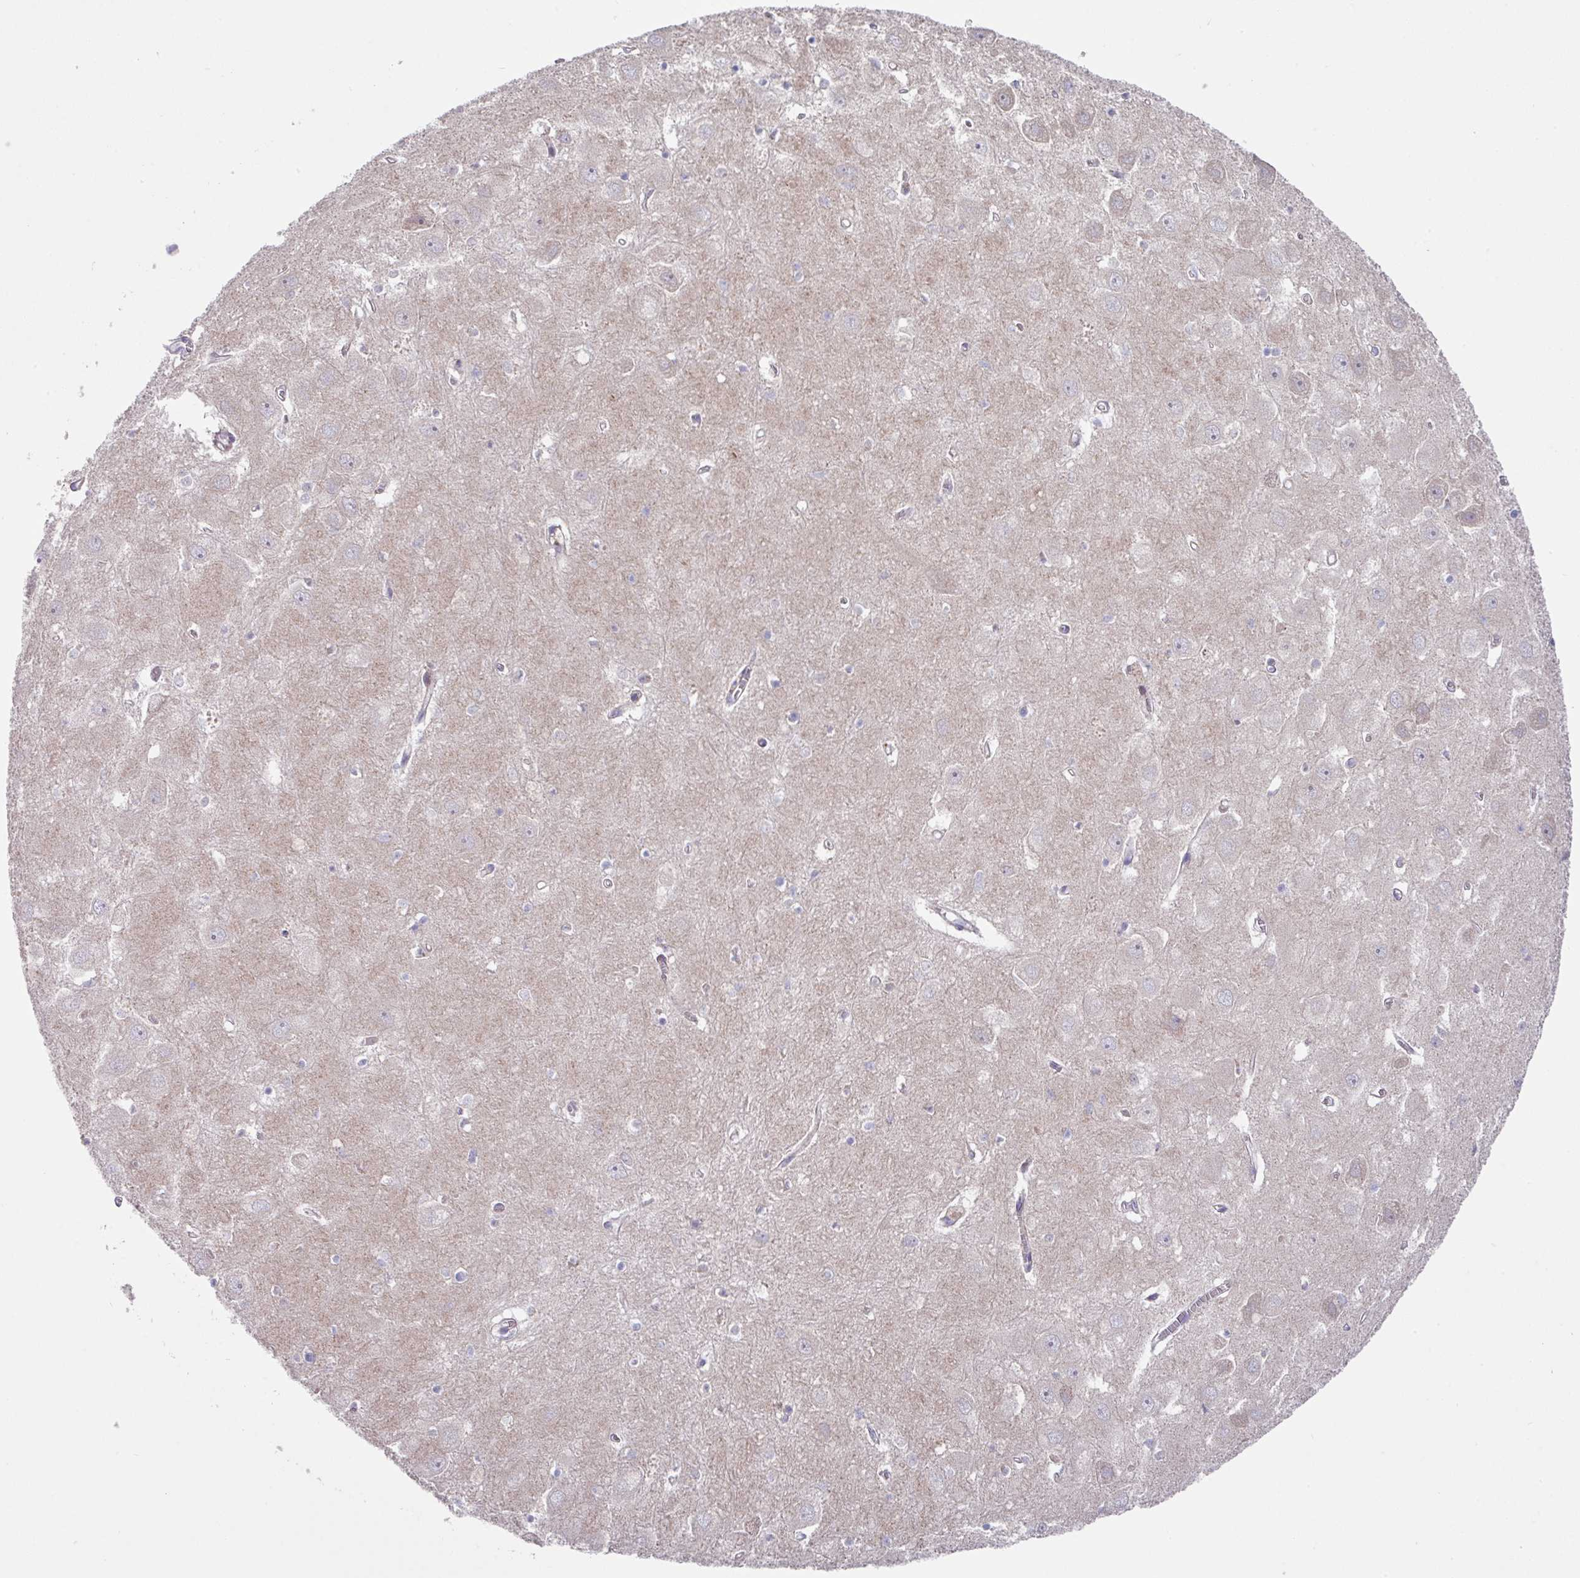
{"staining": {"intensity": "weak", "quantity": "<25%", "location": "cytoplasmic/membranous"}, "tissue": "hippocampus", "cell_type": "Glial cells", "image_type": "normal", "snomed": [{"axis": "morphology", "description": "Normal tissue, NOS"}, {"axis": "topography", "description": "Hippocampus"}], "caption": "DAB immunohistochemical staining of unremarkable human hippocampus exhibits no significant positivity in glial cells. (Immunohistochemistry (ihc), brightfield microscopy, high magnification).", "gene": "IQCJ", "patient": {"sex": "female", "age": 64}}